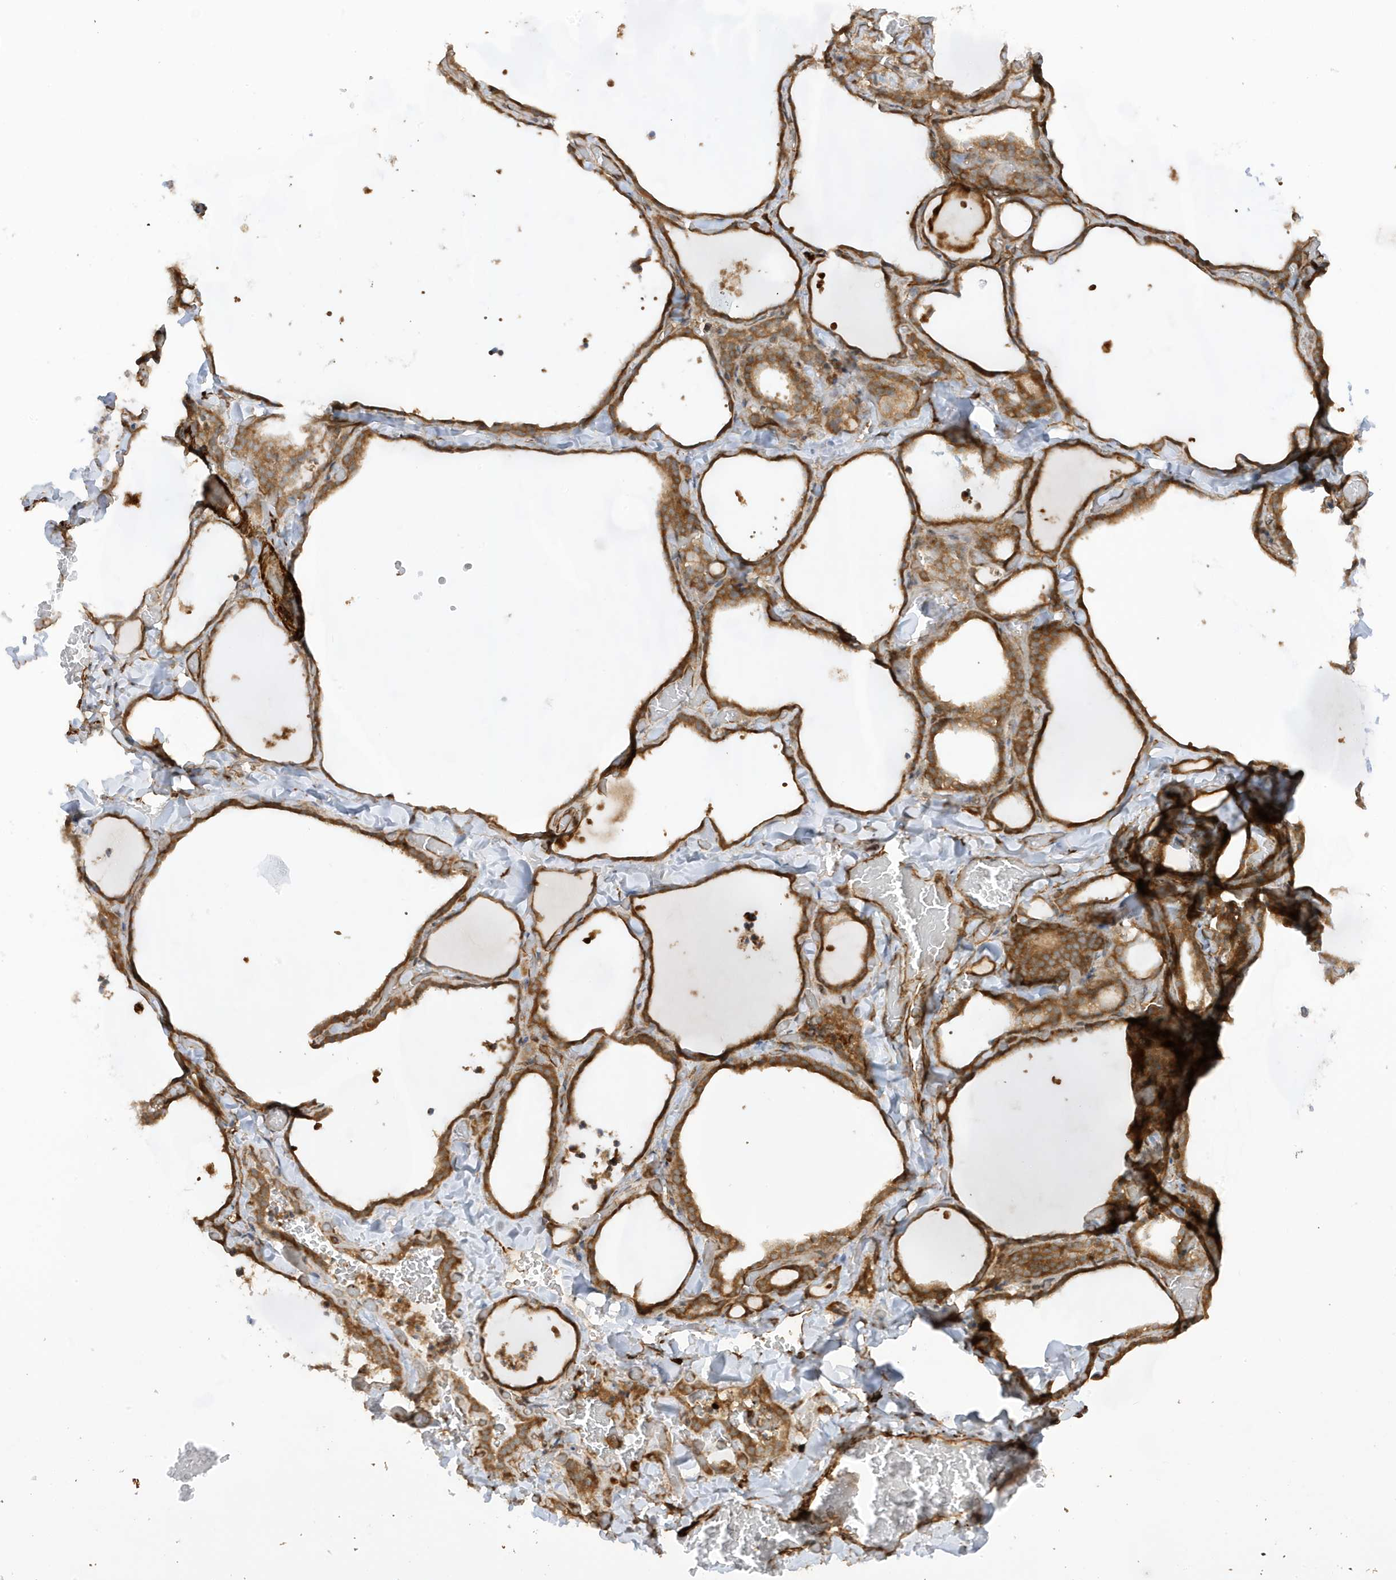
{"staining": {"intensity": "moderate", "quantity": ">75%", "location": "cytoplasmic/membranous"}, "tissue": "thyroid gland", "cell_type": "Glandular cells", "image_type": "normal", "snomed": [{"axis": "morphology", "description": "Normal tissue, NOS"}, {"axis": "topography", "description": "Thyroid gland"}], "caption": "A high-resolution micrograph shows IHC staining of unremarkable thyroid gland, which demonstrates moderate cytoplasmic/membranous positivity in approximately >75% of glandular cells. (DAB (3,3'-diaminobenzidine) IHC, brown staining for protein, blue staining for nuclei).", "gene": "CDC42EP3", "patient": {"sex": "female", "age": 22}}